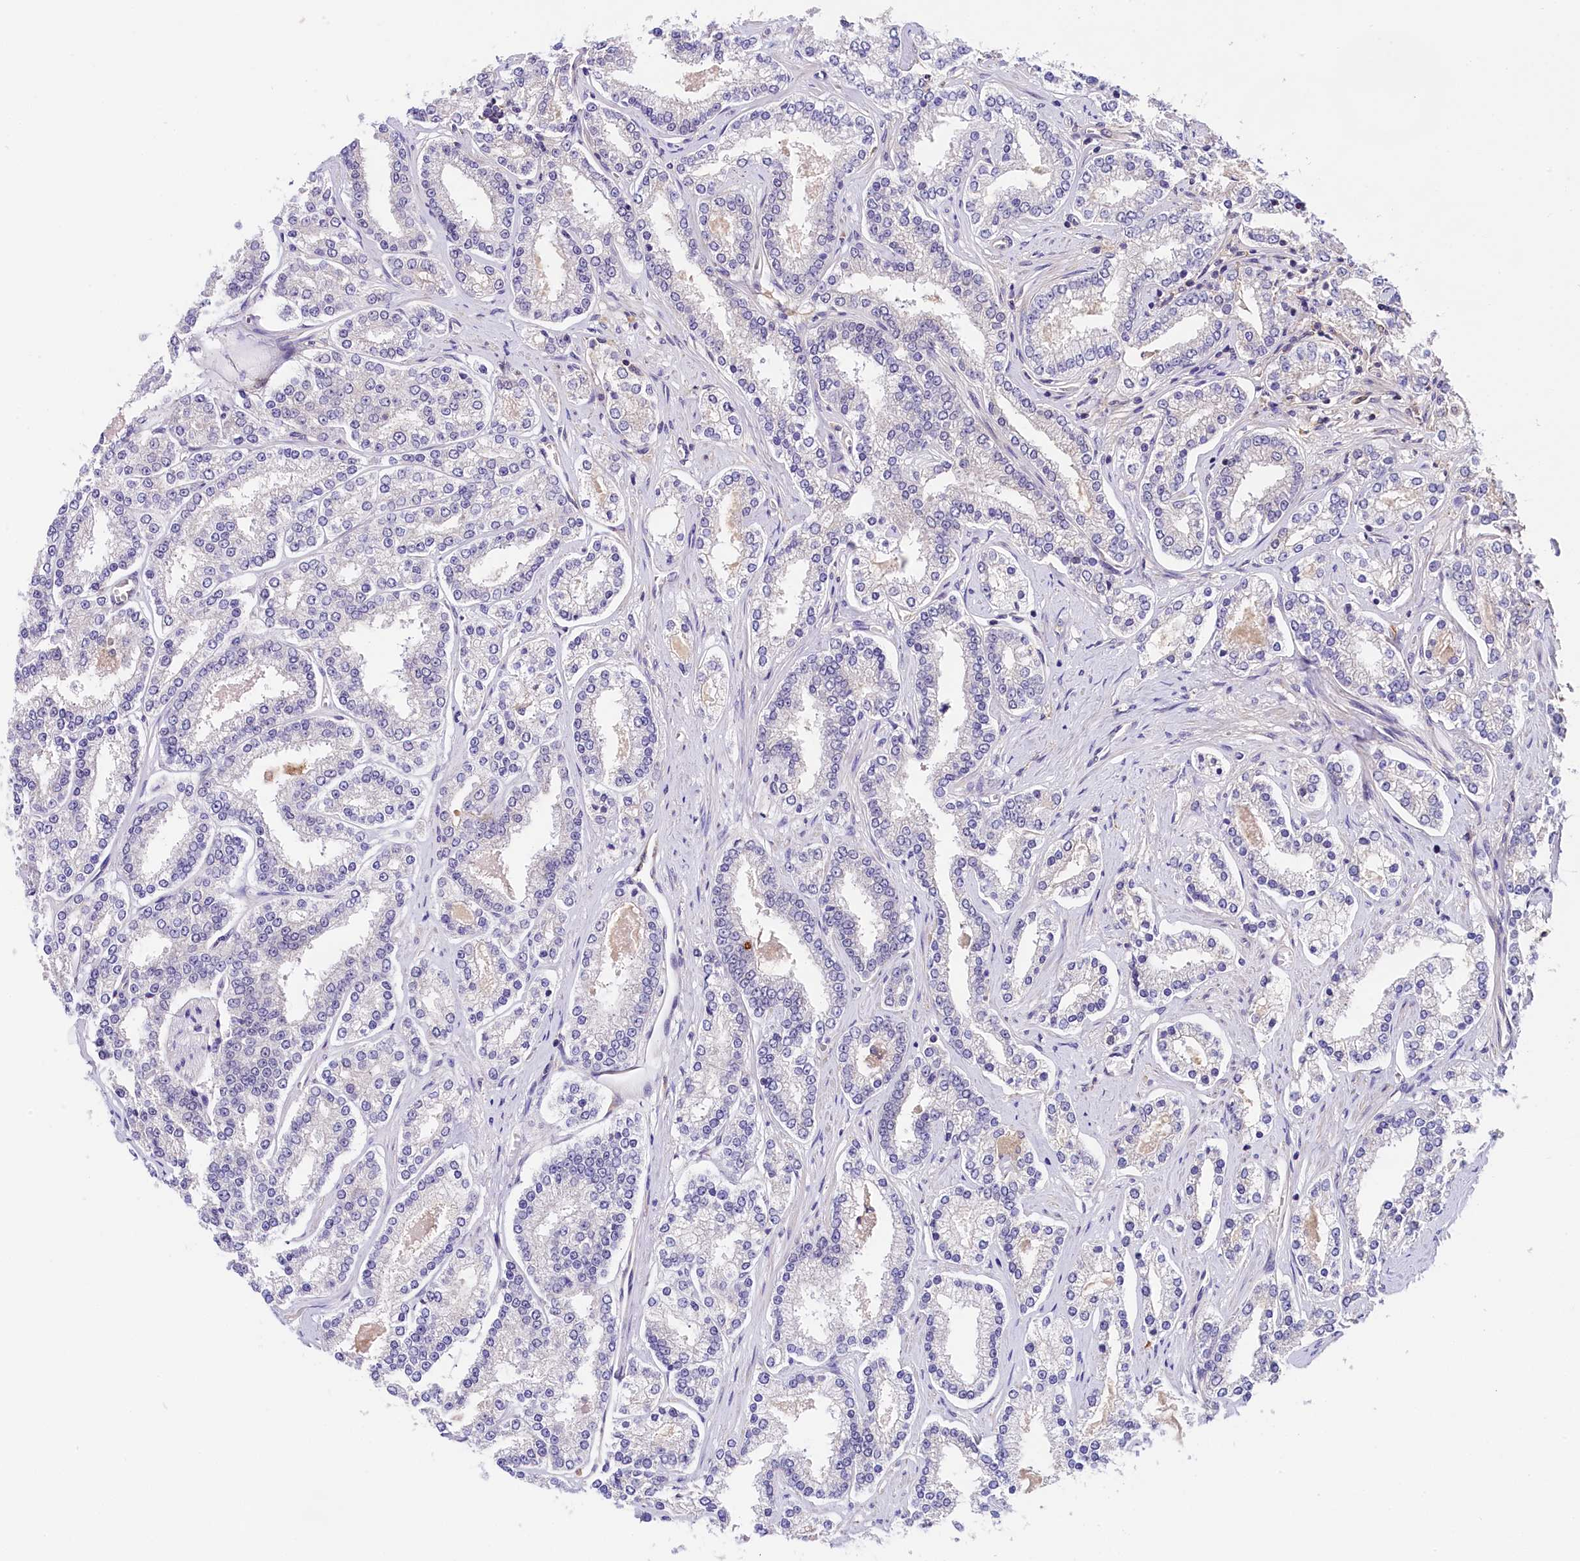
{"staining": {"intensity": "negative", "quantity": "none", "location": "none"}, "tissue": "prostate cancer", "cell_type": "Tumor cells", "image_type": "cancer", "snomed": [{"axis": "morphology", "description": "Normal tissue, NOS"}, {"axis": "morphology", "description": "Adenocarcinoma, High grade"}, {"axis": "topography", "description": "Prostate"}], "caption": "Immunohistochemical staining of human prostate cancer reveals no significant staining in tumor cells.", "gene": "OAS3", "patient": {"sex": "male", "age": 83}}